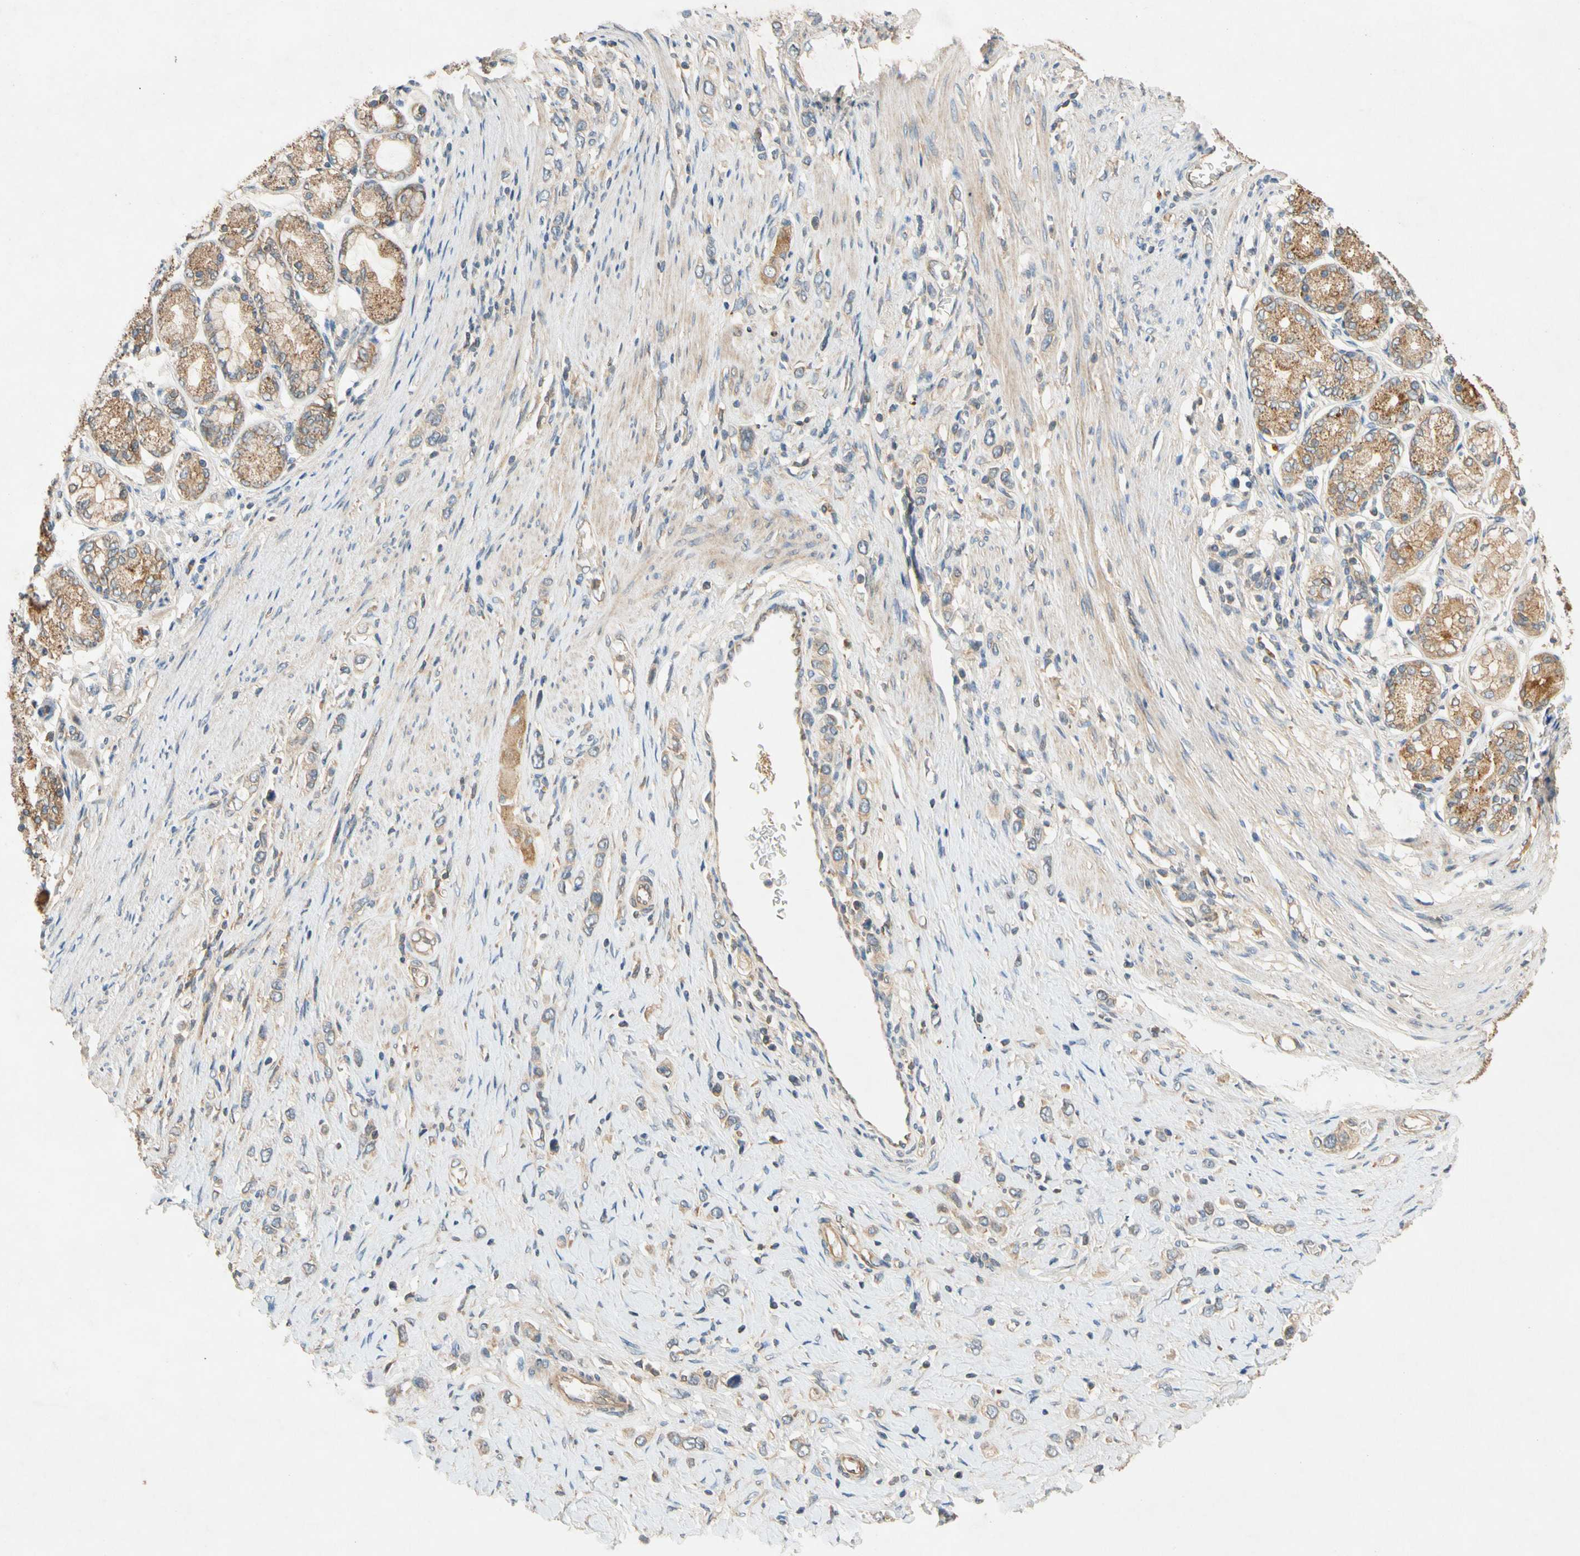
{"staining": {"intensity": "moderate", "quantity": "25%-75%", "location": "cytoplasmic/membranous"}, "tissue": "stomach cancer", "cell_type": "Tumor cells", "image_type": "cancer", "snomed": [{"axis": "morphology", "description": "Normal tissue, NOS"}, {"axis": "morphology", "description": "Adenocarcinoma, NOS"}, {"axis": "topography", "description": "Stomach, upper"}, {"axis": "topography", "description": "Stomach"}], "caption": "Brown immunohistochemical staining in stomach cancer shows moderate cytoplasmic/membranous expression in about 25%-75% of tumor cells. (brown staining indicates protein expression, while blue staining denotes nuclei).", "gene": "USP46", "patient": {"sex": "female", "age": 65}}